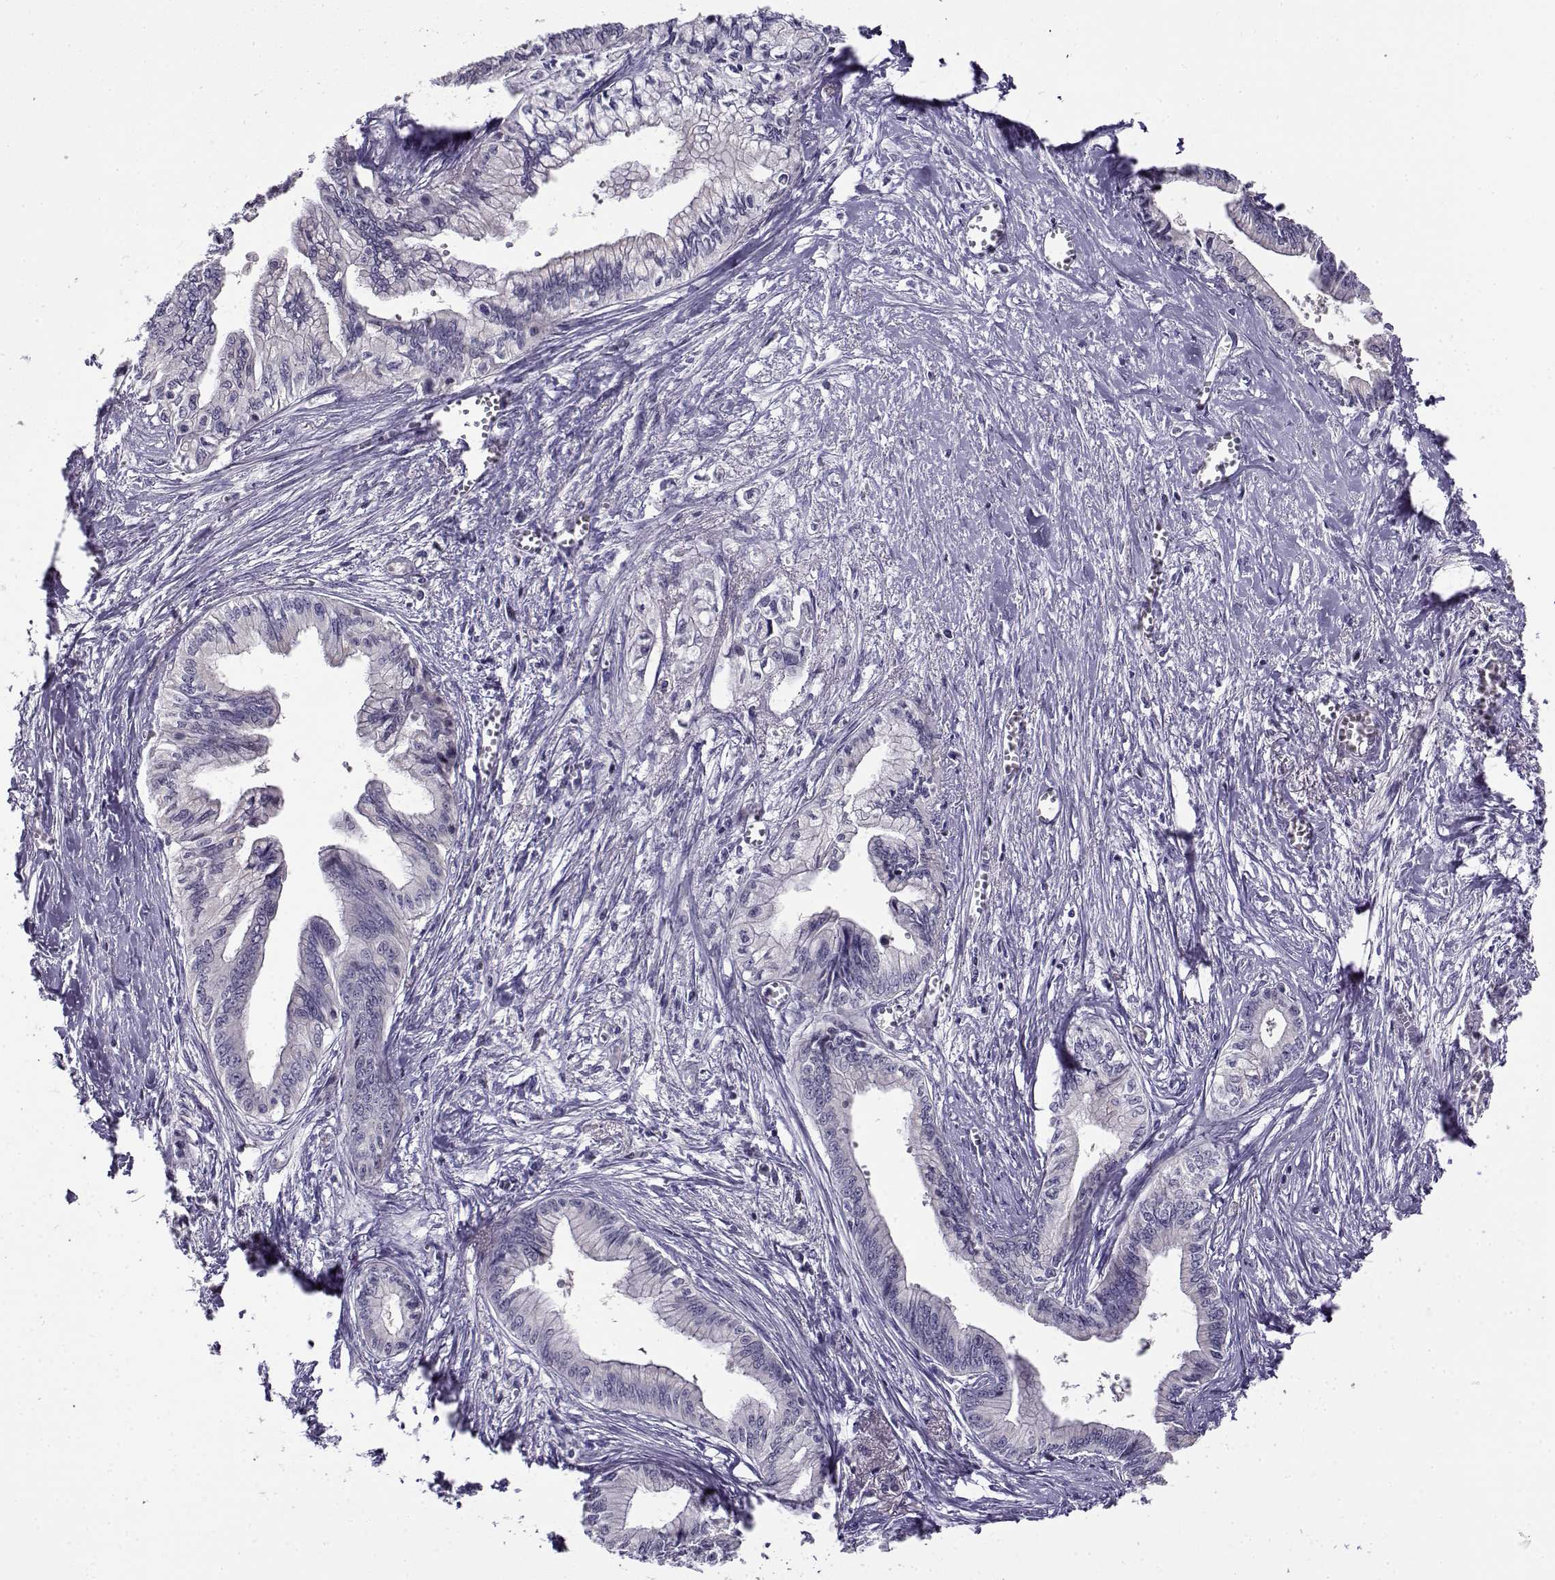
{"staining": {"intensity": "negative", "quantity": "none", "location": "none"}, "tissue": "pancreatic cancer", "cell_type": "Tumor cells", "image_type": "cancer", "snomed": [{"axis": "morphology", "description": "Adenocarcinoma, NOS"}, {"axis": "topography", "description": "Pancreas"}], "caption": "The image shows no significant expression in tumor cells of pancreatic cancer (adenocarcinoma).", "gene": "FEZF1", "patient": {"sex": "female", "age": 61}}